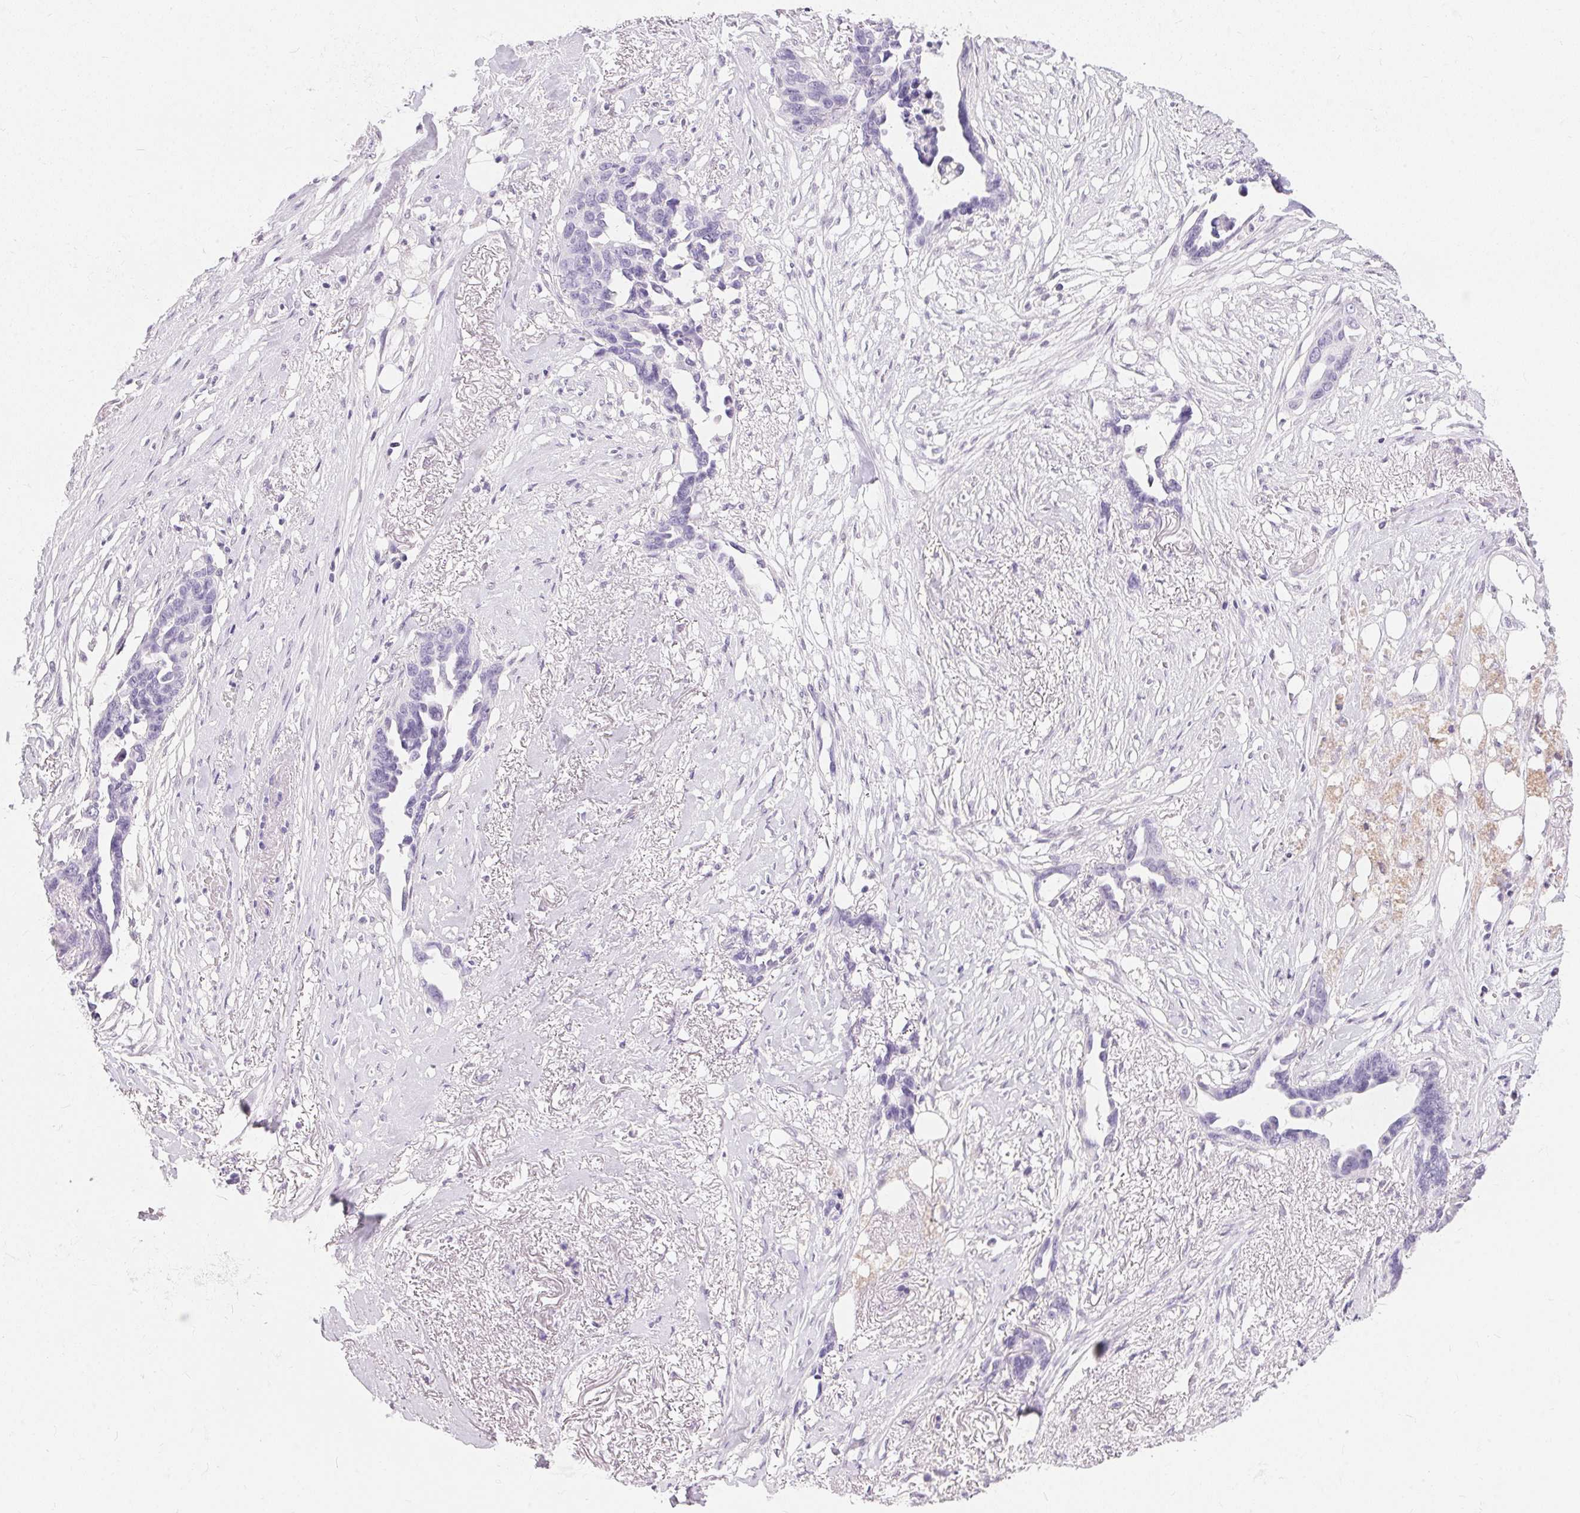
{"staining": {"intensity": "negative", "quantity": "none", "location": "none"}, "tissue": "ovarian cancer", "cell_type": "Tumor cells", "image_type": "cancer", "snomed": [{"axis": "morphology", "description": "Cystadenocarcinoma, serous, NOS"}, {"axis": "topography", "description": "Ovary"}], "caption": "This is a image of immunohistochemistry (IHC) staining of serous cystadenocarcinoma (ovarian), which shows no expression in tumor cells. Brightfield microscopy of immunohistochemistry (IHC) stained with DAB (3,3'-diaminobenzidine) (brown) and hematoxylin (blue), captured at high magnification.", "gene": "GBP6", "patient": {"sex": "female", "age": 69}}